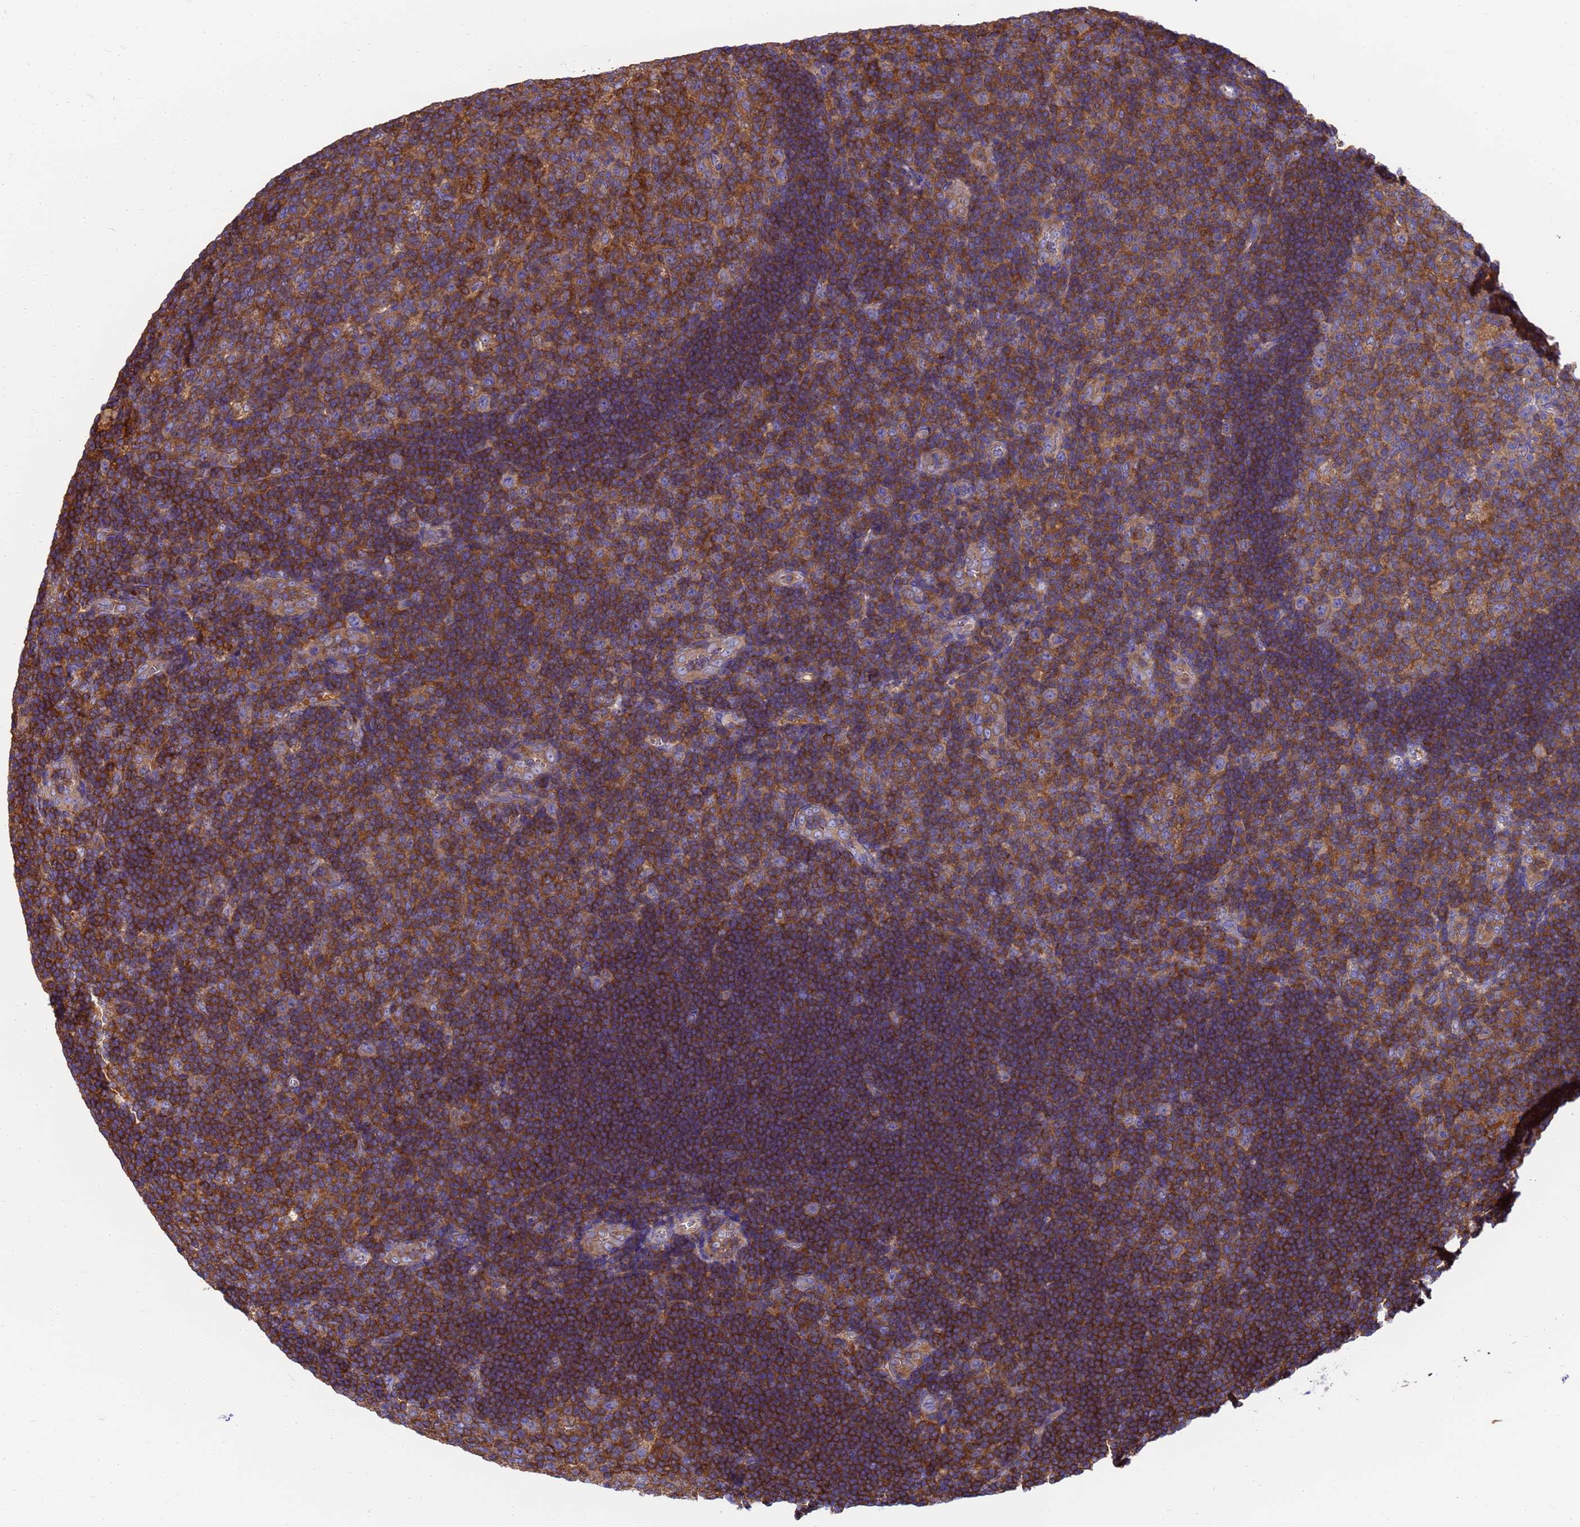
{"staining": {"intensity": "moderate", "quantity": "25%-75%", "location": "cytoplasmic/membranous"}, "tissue": "tonsil", "cell_type": "Germinal center cells", "image_type": "normal", "snomed": [{"axis": "morphology", "description": "Normal tissue, NOS"}, {"axis": "topography", "description": "Tonsil"}], "caption": "Immunohistochemistry (IHC) image of benign tonsil: tonsil stained using IHC reveals medium levels of moderate protein expression localized specifically in the cytoplasmic/membranous of germinal center cells, appearing as a cytoplasmic/membranous brown color.", "gene": "ZNF235", "patient": {"sex": "male", "age": 17}}